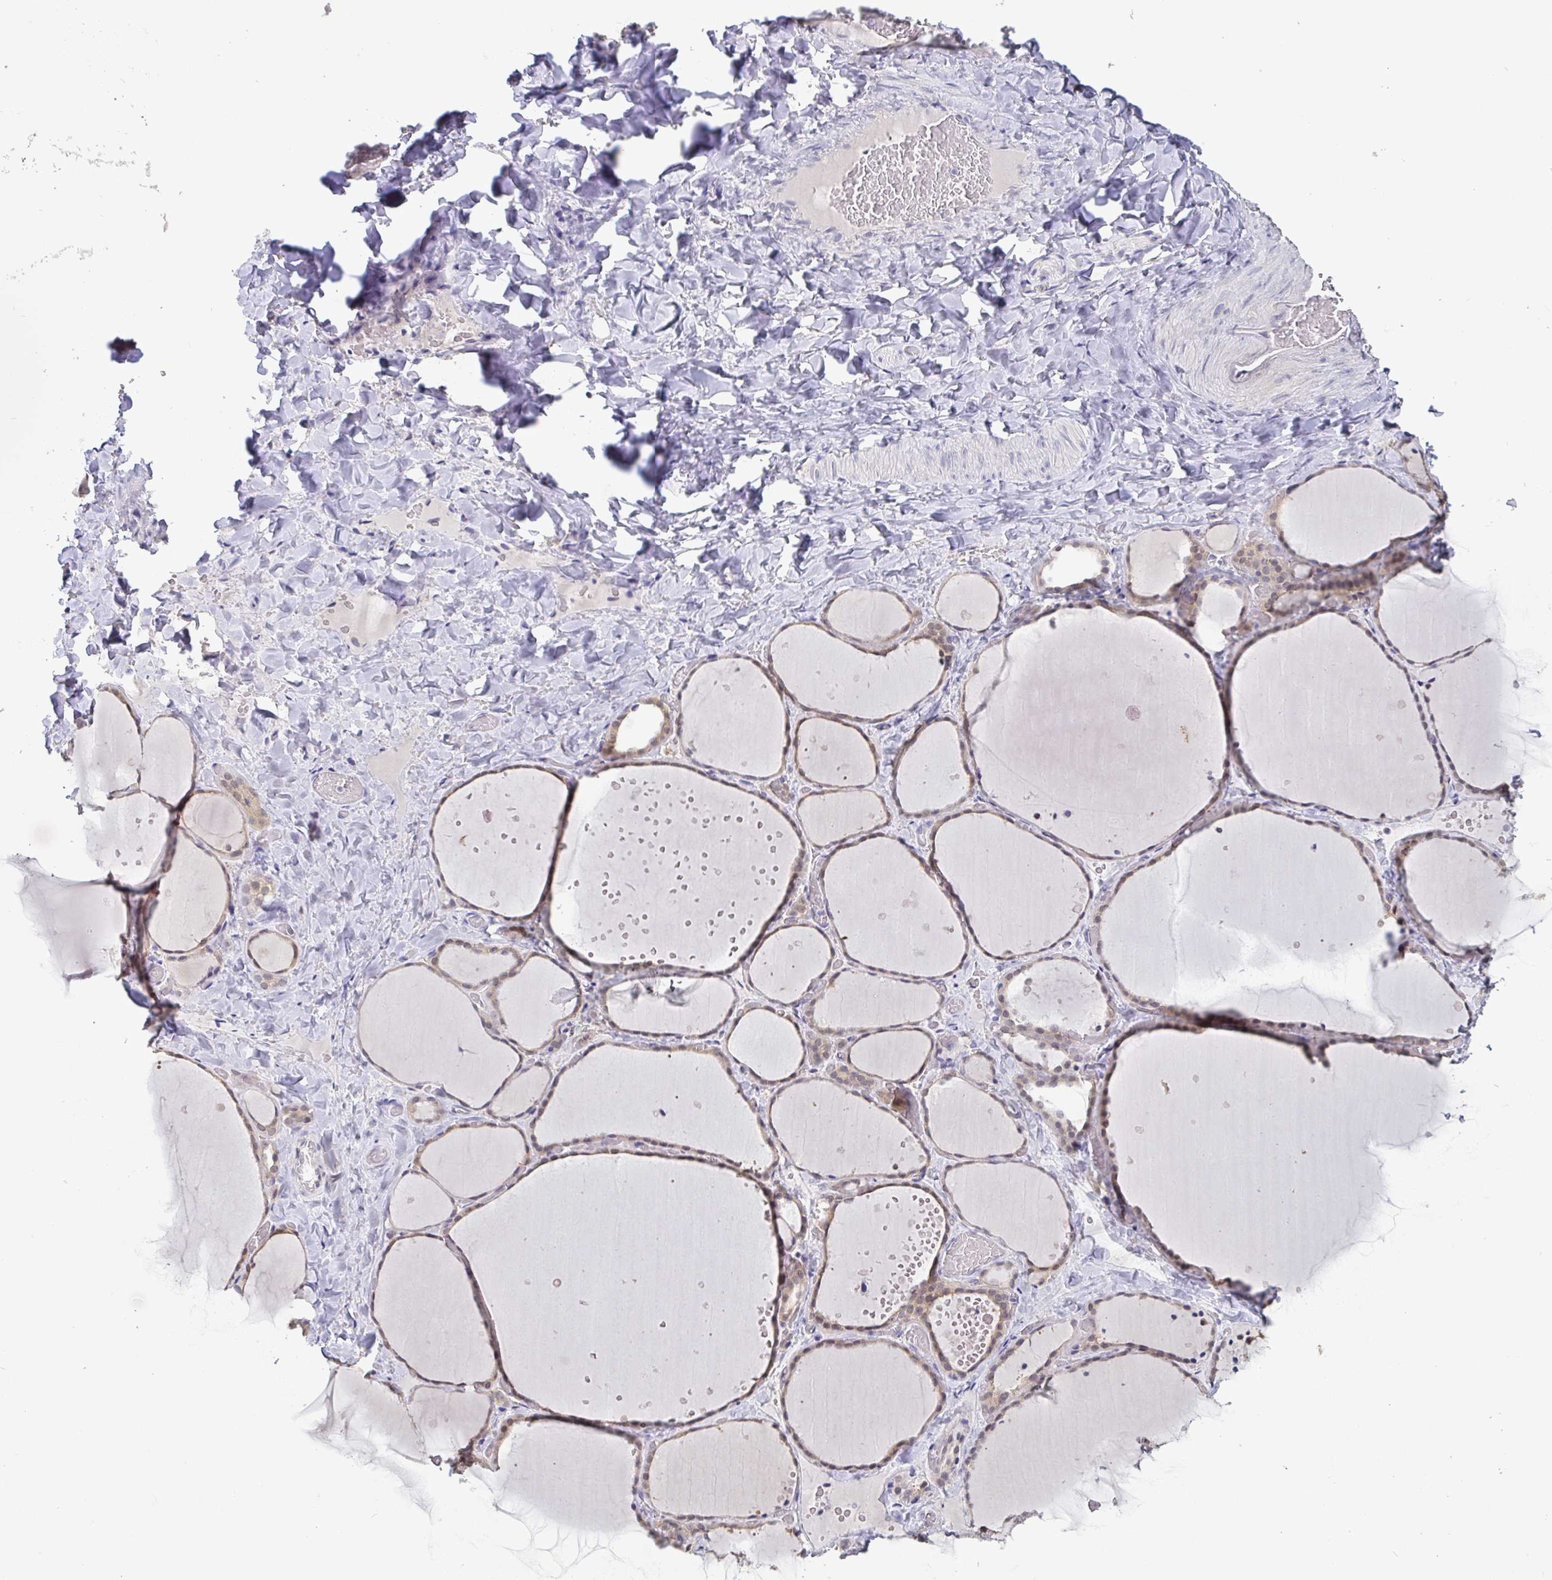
{"staining": {"intensity": "weak", "quantity": "25%-75%", "location": "cytoplasmic/membranous,nuclear"}, "tissue": "thyroid gland", "cell_type": "Glandular cells", "image_type": "normal", "snomed": [{"axis": "morphology", "description": "Normal tissue, NOS"}, {"axis": "topography", "description": "Thyroid gland"}], "caption": "Immunohistochemical staining of benign human thyroid gland exhibits weak cytoplasmic/membranous,nuclear protein staining in approximately 25%-75% of glandular cells. Using DAB (brown) and hematoxylin (blue) stains, captured at high magnification using brightfield microscopy.", "gene": "IDH1", "patient": {"sex": "female", "age": 36}}